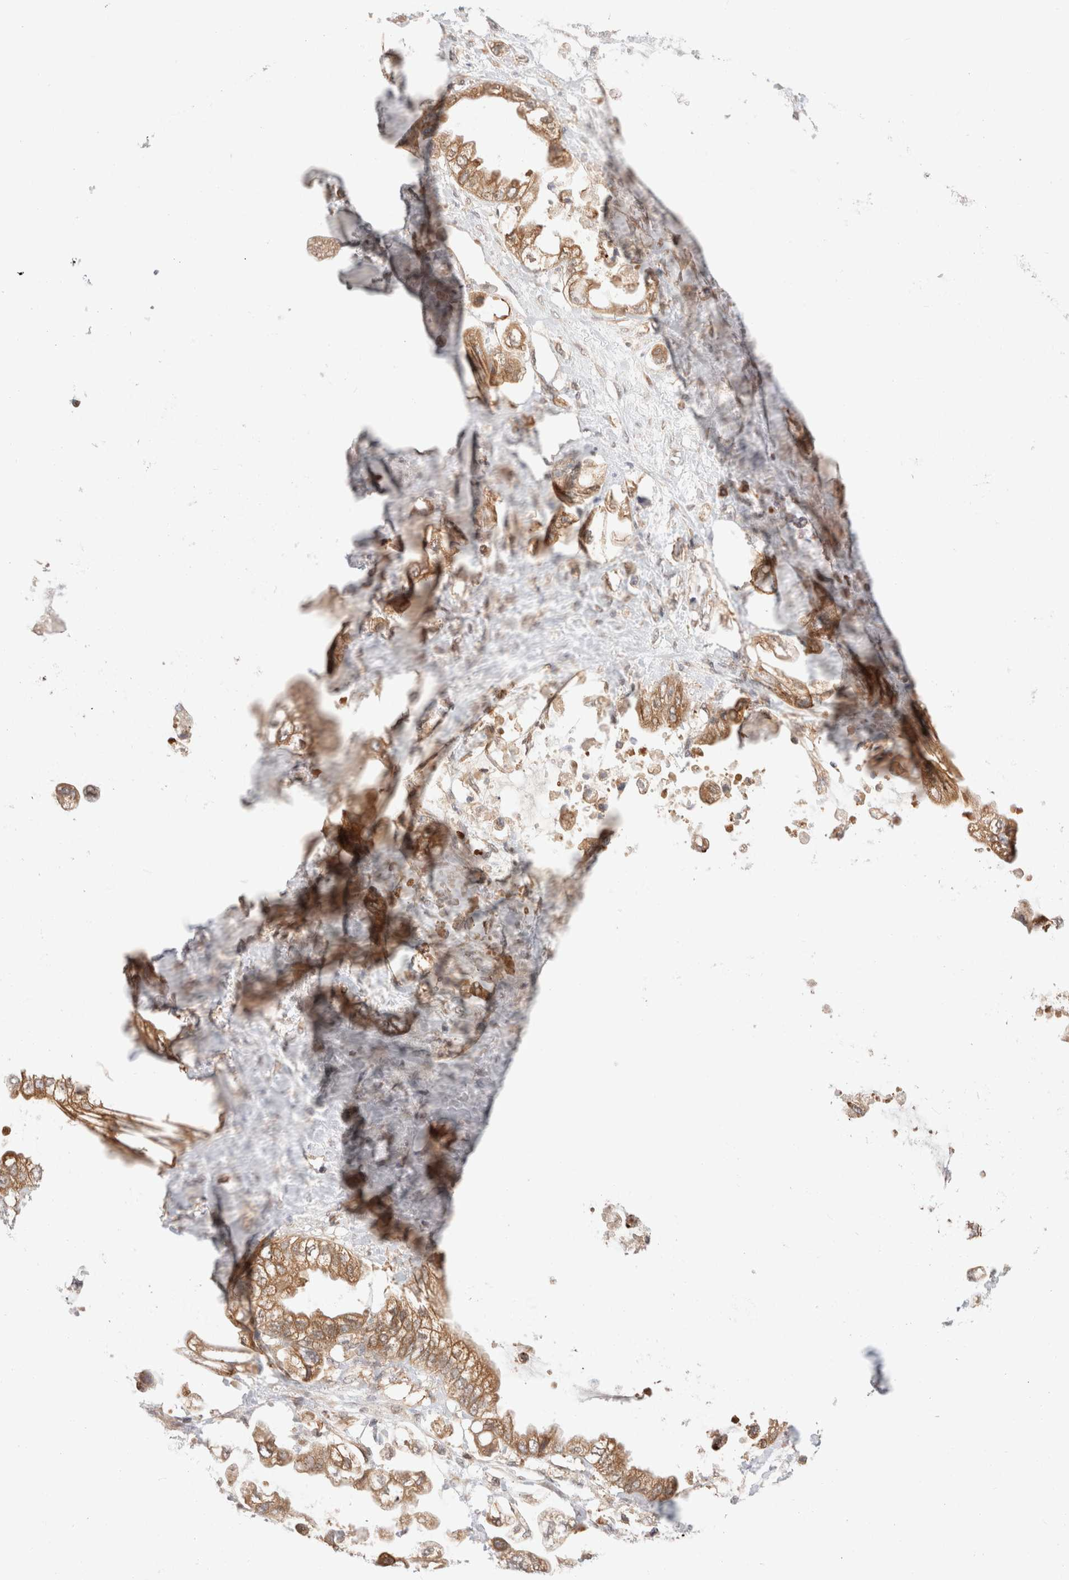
{"staining": {"intensity": "moderate", "quantity": ">75%", "location": "cytoplasmic/membranous"}, "tissue": "stomach cancer", "cell_type": "Tumor cells", "image_type": "cancer", "snomed": [{"axis": "morphology", "description": "Adenocarcinoma, NOS"}, {"axis": "topography", "description": "Stomach"}], "caption": "A micrograph showing moderate cytoplasmic/membranous expression in approximately >75% of tumor cells in stomach cancer, as visualized by brown immunohistochemical staining.", "gene": "XKR4", "patient": {"sex": "male", "age": 62}}